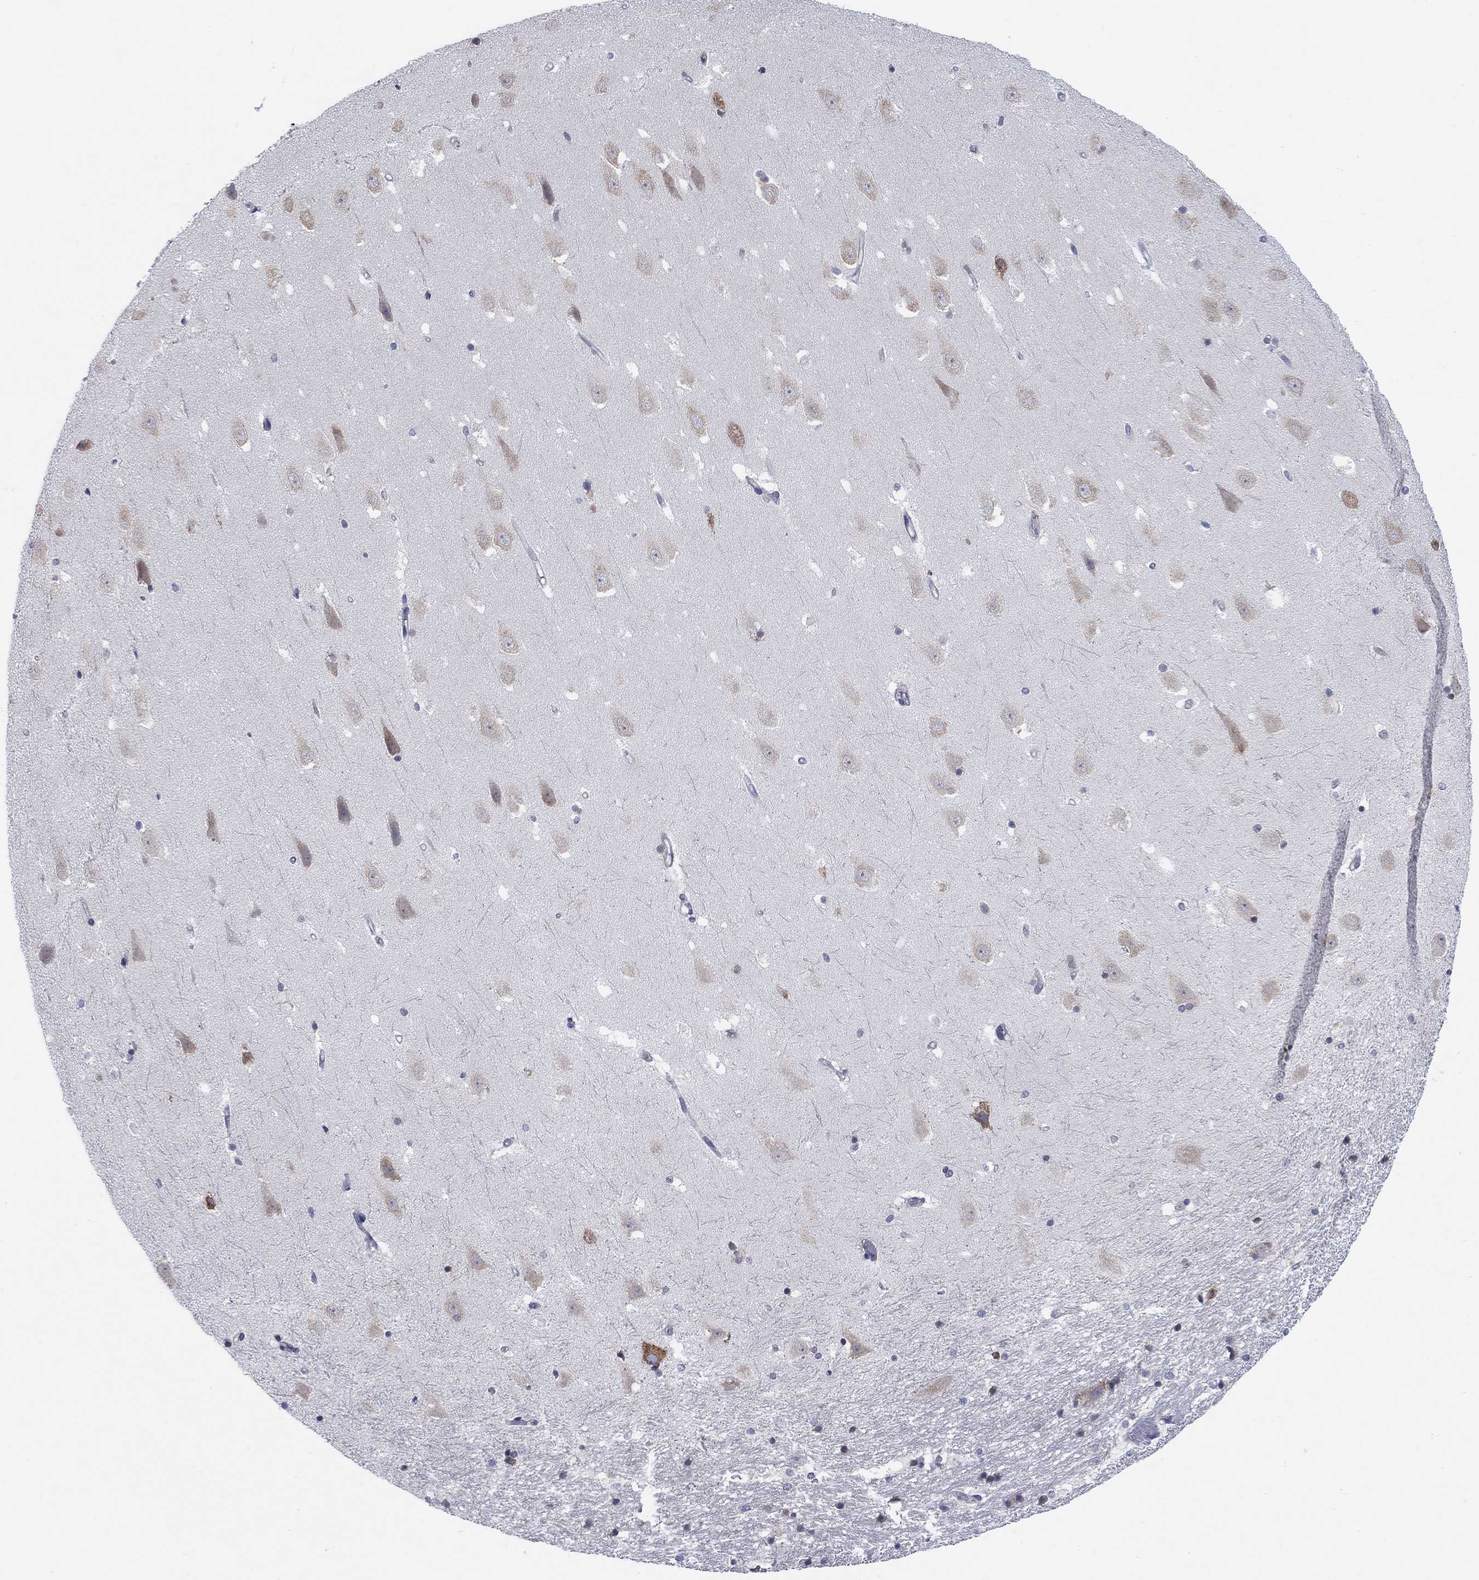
{"staining": {"intensity": "negative", "quantity": "none", "location": "none"}, "tissue": "hippocampus", "cell_type": "Glial cells", "image_type": "normal", "snomed": [{"axis": "morphology", "description": "Normal tissue, NOS"}, {"axis": "topography", "description": "Hippocampus"}], "caption": "IHC of unremarkable hippocampus reveals no positivity in glial cells. Brightfield microscopy of immunohistochemistry (IHC) stained with DAB (3,3'-diaminobenzidine) (brown) and hematoxylin (blue), captured at high magnification.", "gene": "TMEM59", "patient": {"sex": "male", "age": 49}}